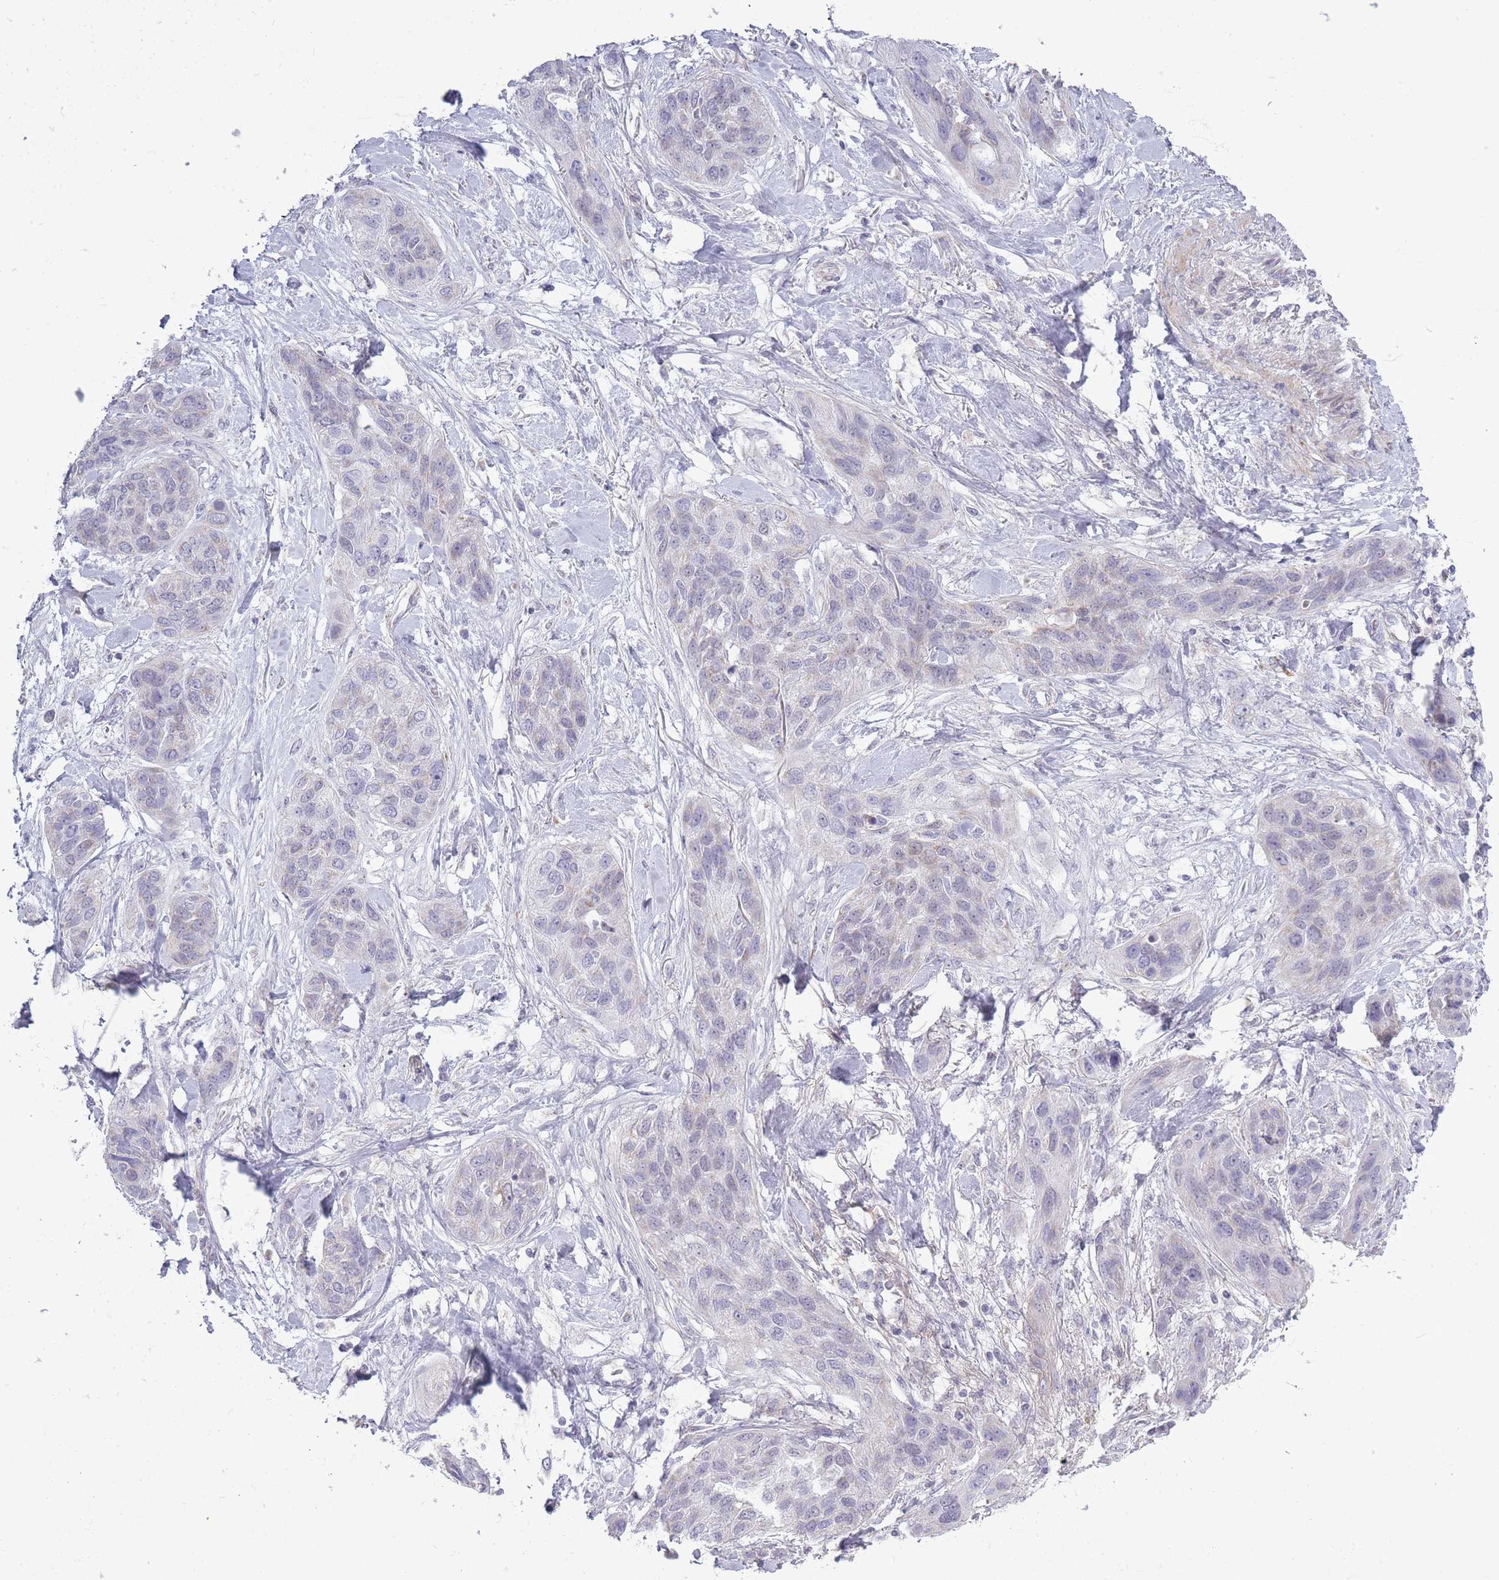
{"staining": {"intensity": "negative", "quantity": "none", "location": "none"}, "tissue": "lung cancer", "cell_type": "Tumor cells", "image_type": "cancer", "snomed": [{"axis": "morphology", "description": "Squamous cell carcinoma, NOS"}, {"axis": "topography", "description": "Lung"}], "caption": "A micrograph of human squamous cell carcinoma (lung) is negative for staining in tumor cells. (Stains: DAB (3,3'-diaminobenzidine) immunohistochemistry with hematoxylin counter stain, Microscopy: brightfield microscopy at high magnification).", "gene": "ZBTB24", "patient": {"sex": "female", "age": 70}}